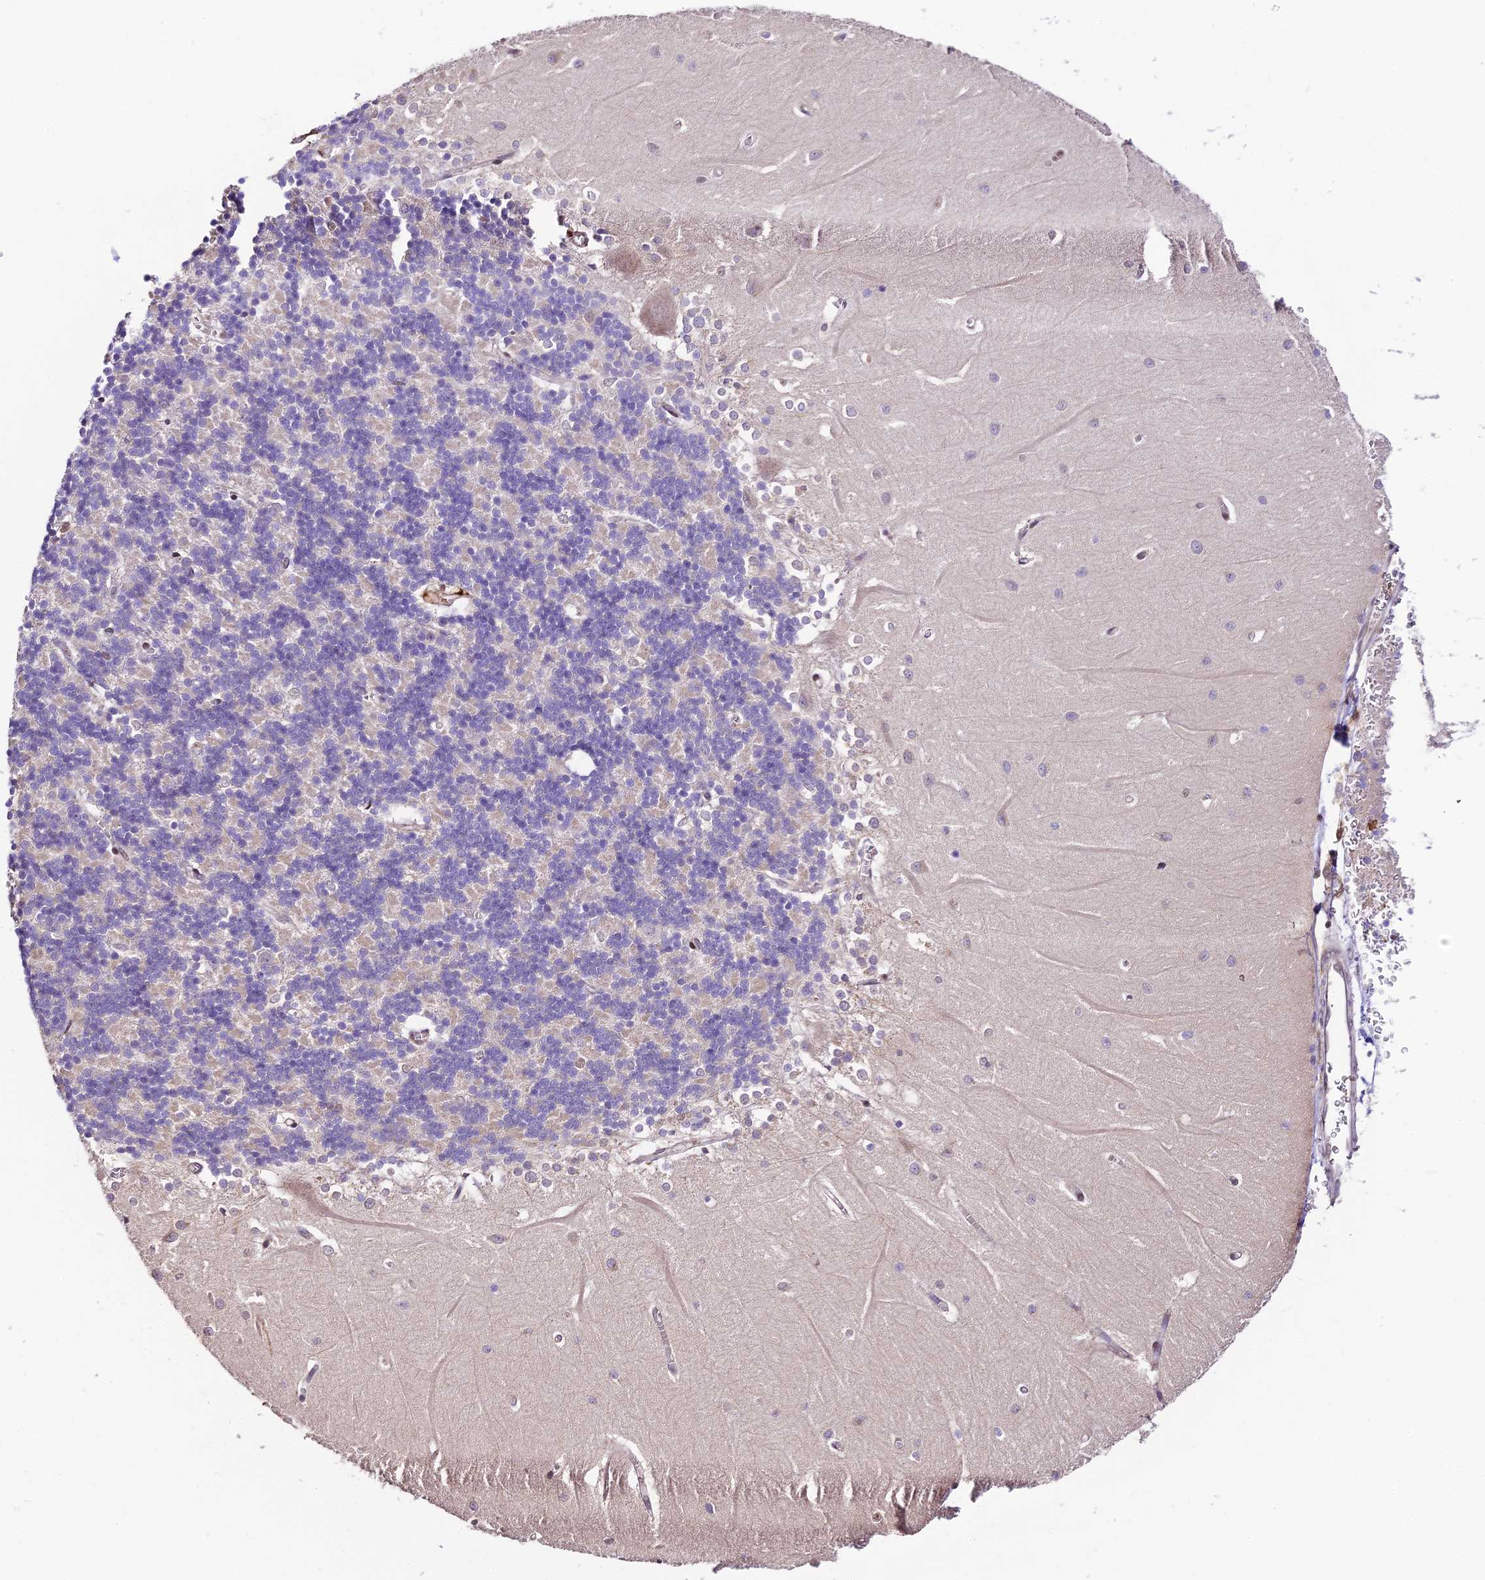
{"staining": {"intensity": "negative", "quantity": "none", "location": "none"}, "tissue": "cerebellum", "cell_type": "Cells in granular layer", "image_type": "normal", "snomed": [{"axis": "morphology", "description": "Normal tissue, NOS"}, {"axis": "topography", "description": "Cerebellum"}], "caption": "Photomicrograph shows no significant protein staining in cells in granular layer of normal cerebellum. (DAB (3,3'-diaminobenzidine) IHC visualized using brightfield microscopy, high magnification).", "gene": "TRIM22", "patient": {"sex": "male", "age": 37}}